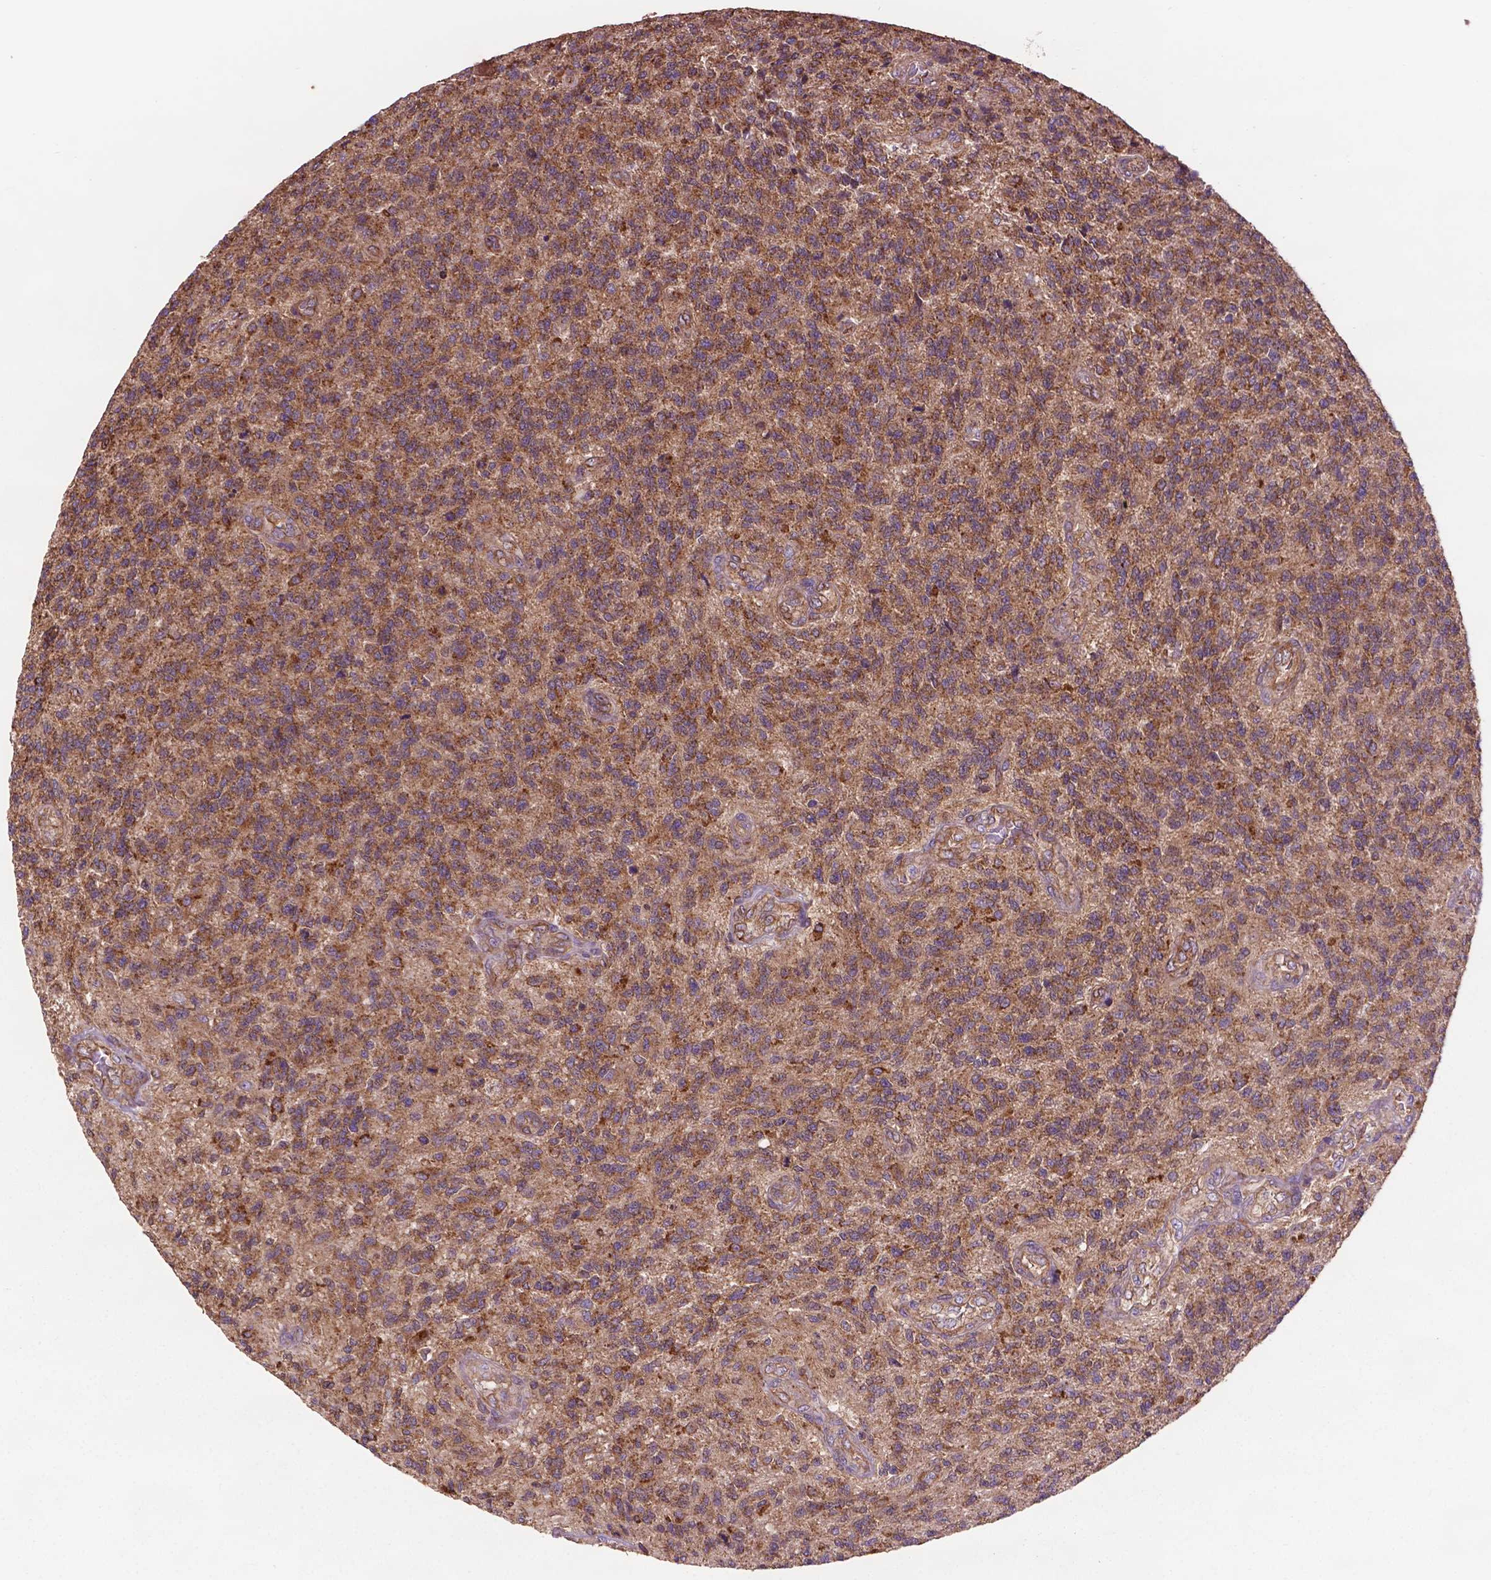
{"staining": {"intensity": "moderate", "quantity": ">75%", "location": "cytoplasmic/membranous"}, "tissue": "glioma", "cell_type": "Tumor cells", "image_type": "cancer", "snomed": [{"axis": "morphology", "description": "Glioma, malignant, High grade"}, {"axis": "topography", "description": "Brain"}], "caption": "Human glioma stained with a brown dye shows moderate cytoplasmic/membranous positive expression in approximately >75% of tumor cells.", "gene": "CCDC71L", "patient": {"sex": "male", "age": 56}}